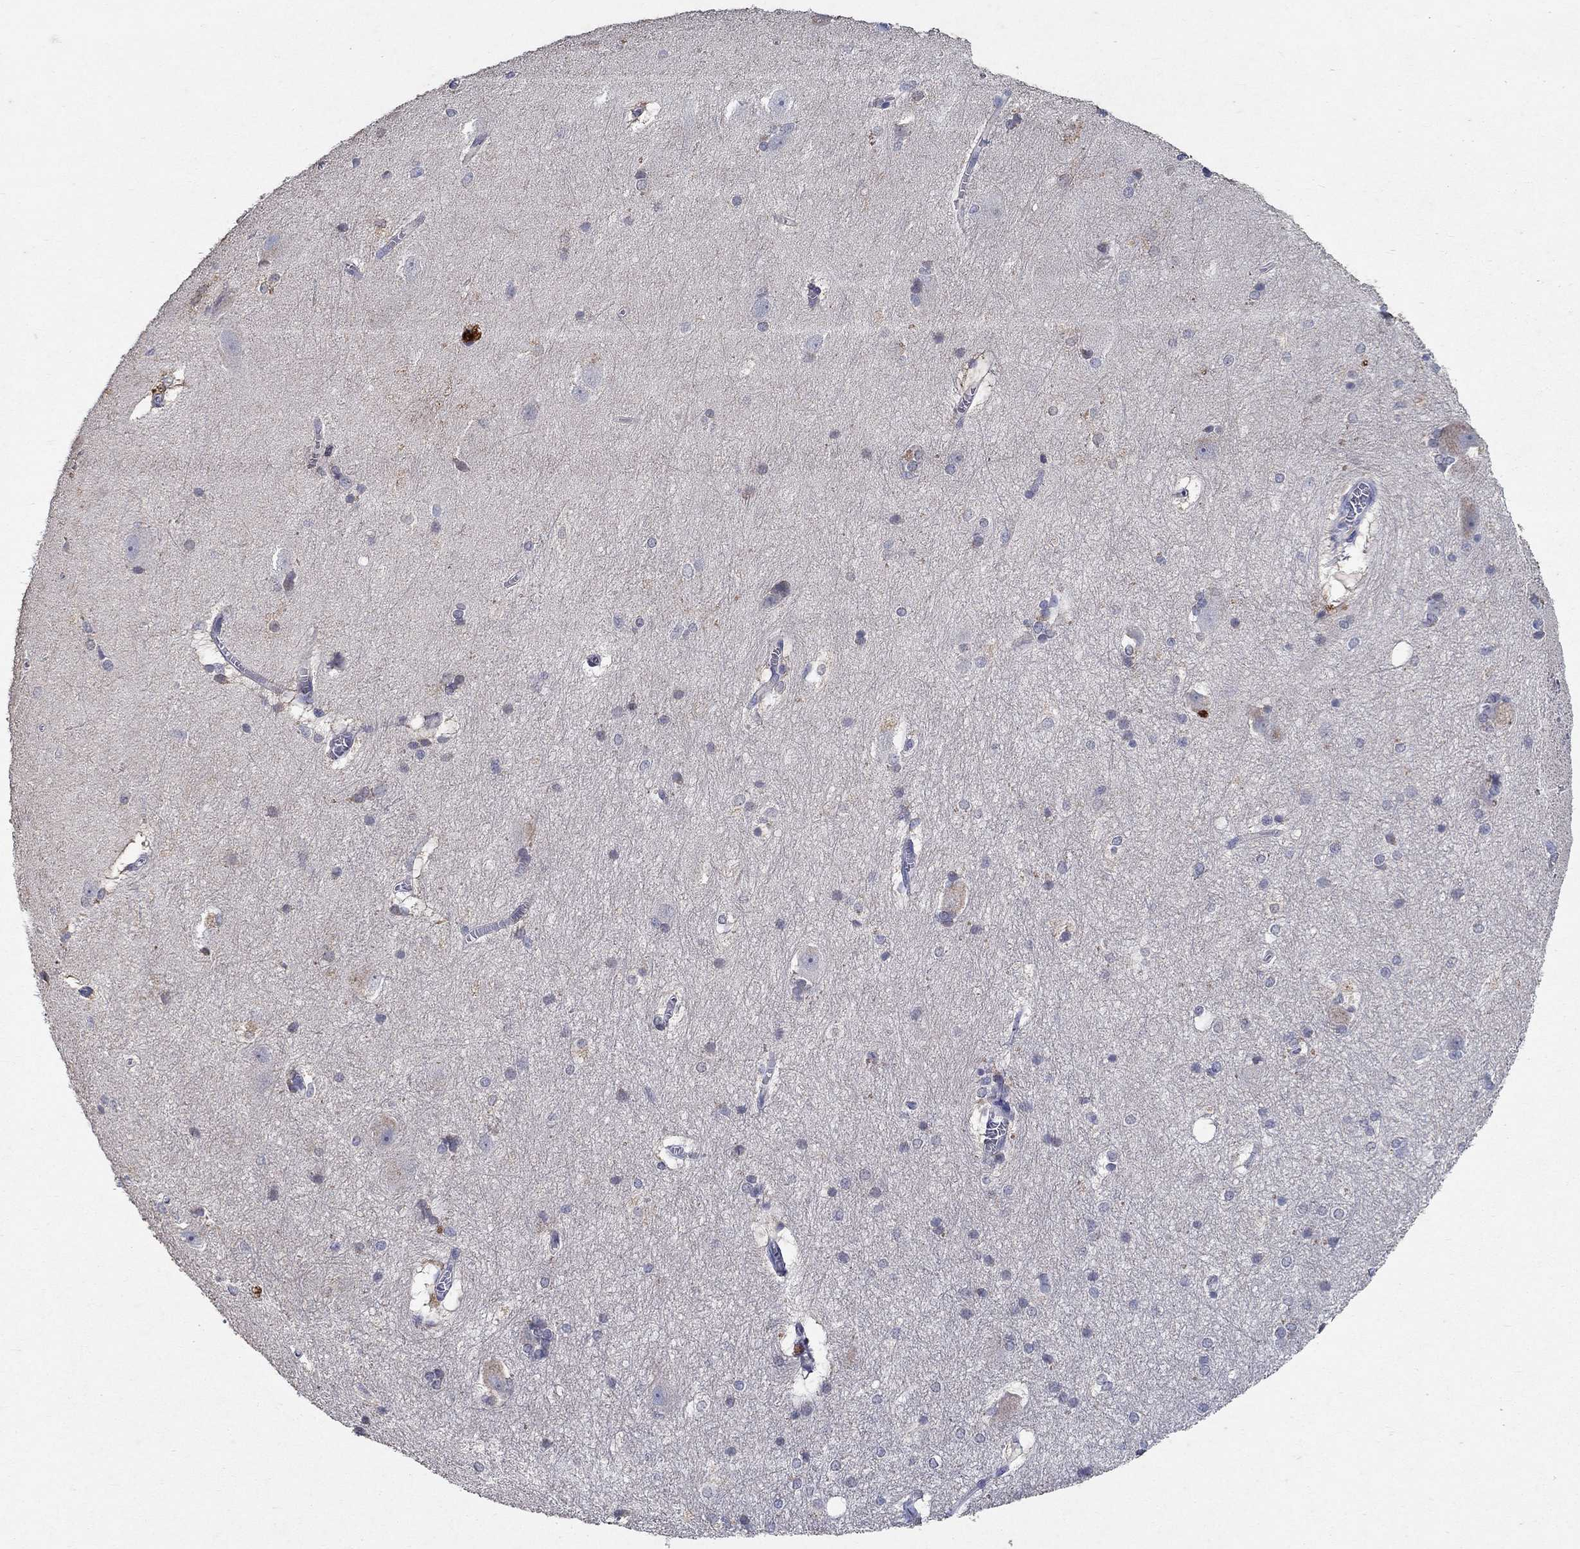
{"staining": {"intensity": "negative", "quantity": "none", "location": "none"}, "tissue": "hippocampus", "cell_type": "Glial cells", "image_type": "normal", "snomed": [{"axis": "morphology", "description": "Normal tissue, NOS"}, {"axis": "topography", "description": "Cerebral cortex"}, {"axis": "topography", "description": "Hippocampus"}], "caption": "Immunohistochemistry (IHC) of benign hippocampus demonstrates no staining in glial cells.", "gene": "PROZ", "patient": {"sex": "female", "age": 19}}